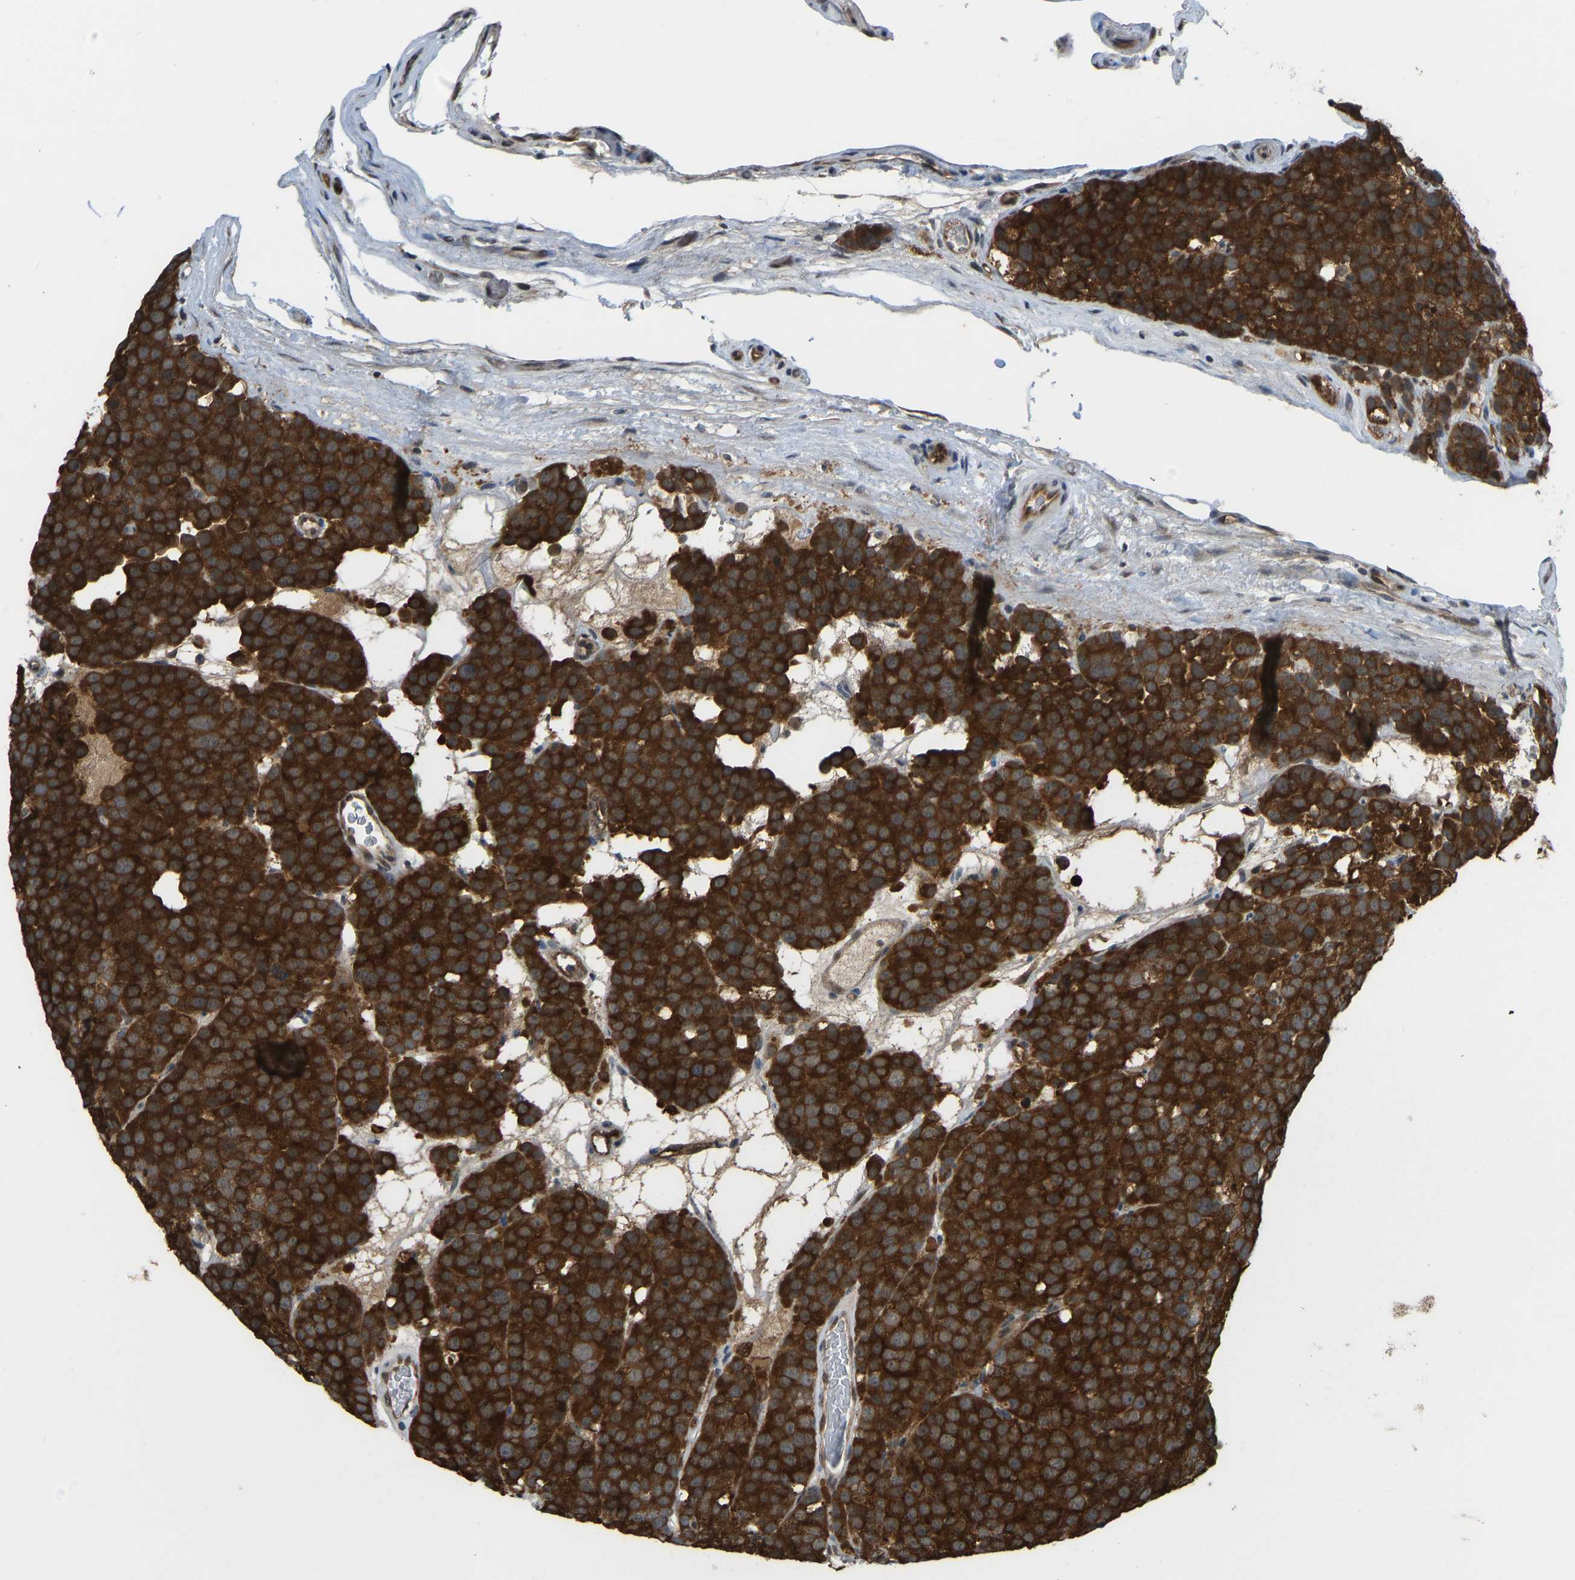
{"staining": {"intensity": "strong", "quantity": ">75%", "location": "cytoplasmic/membranous"}, "tissue": "testis cancer", "cell_type": "Tumor cells", "image_type": "cancer", "snomed": [{"axis": "morphology", "description": "Seminoma, NOS"}, {"axis": "topography", "description": "Testis"}], "caption": "Strong cytoplasmic/membranous protein positivity is seen in approximately >75% of tumor cells in testis cancer. (DAB IHC, brown staining for protein, blue staining for nuclei).", "gene": "CCT8", "patient": {"sex": "male", "age": 71}}